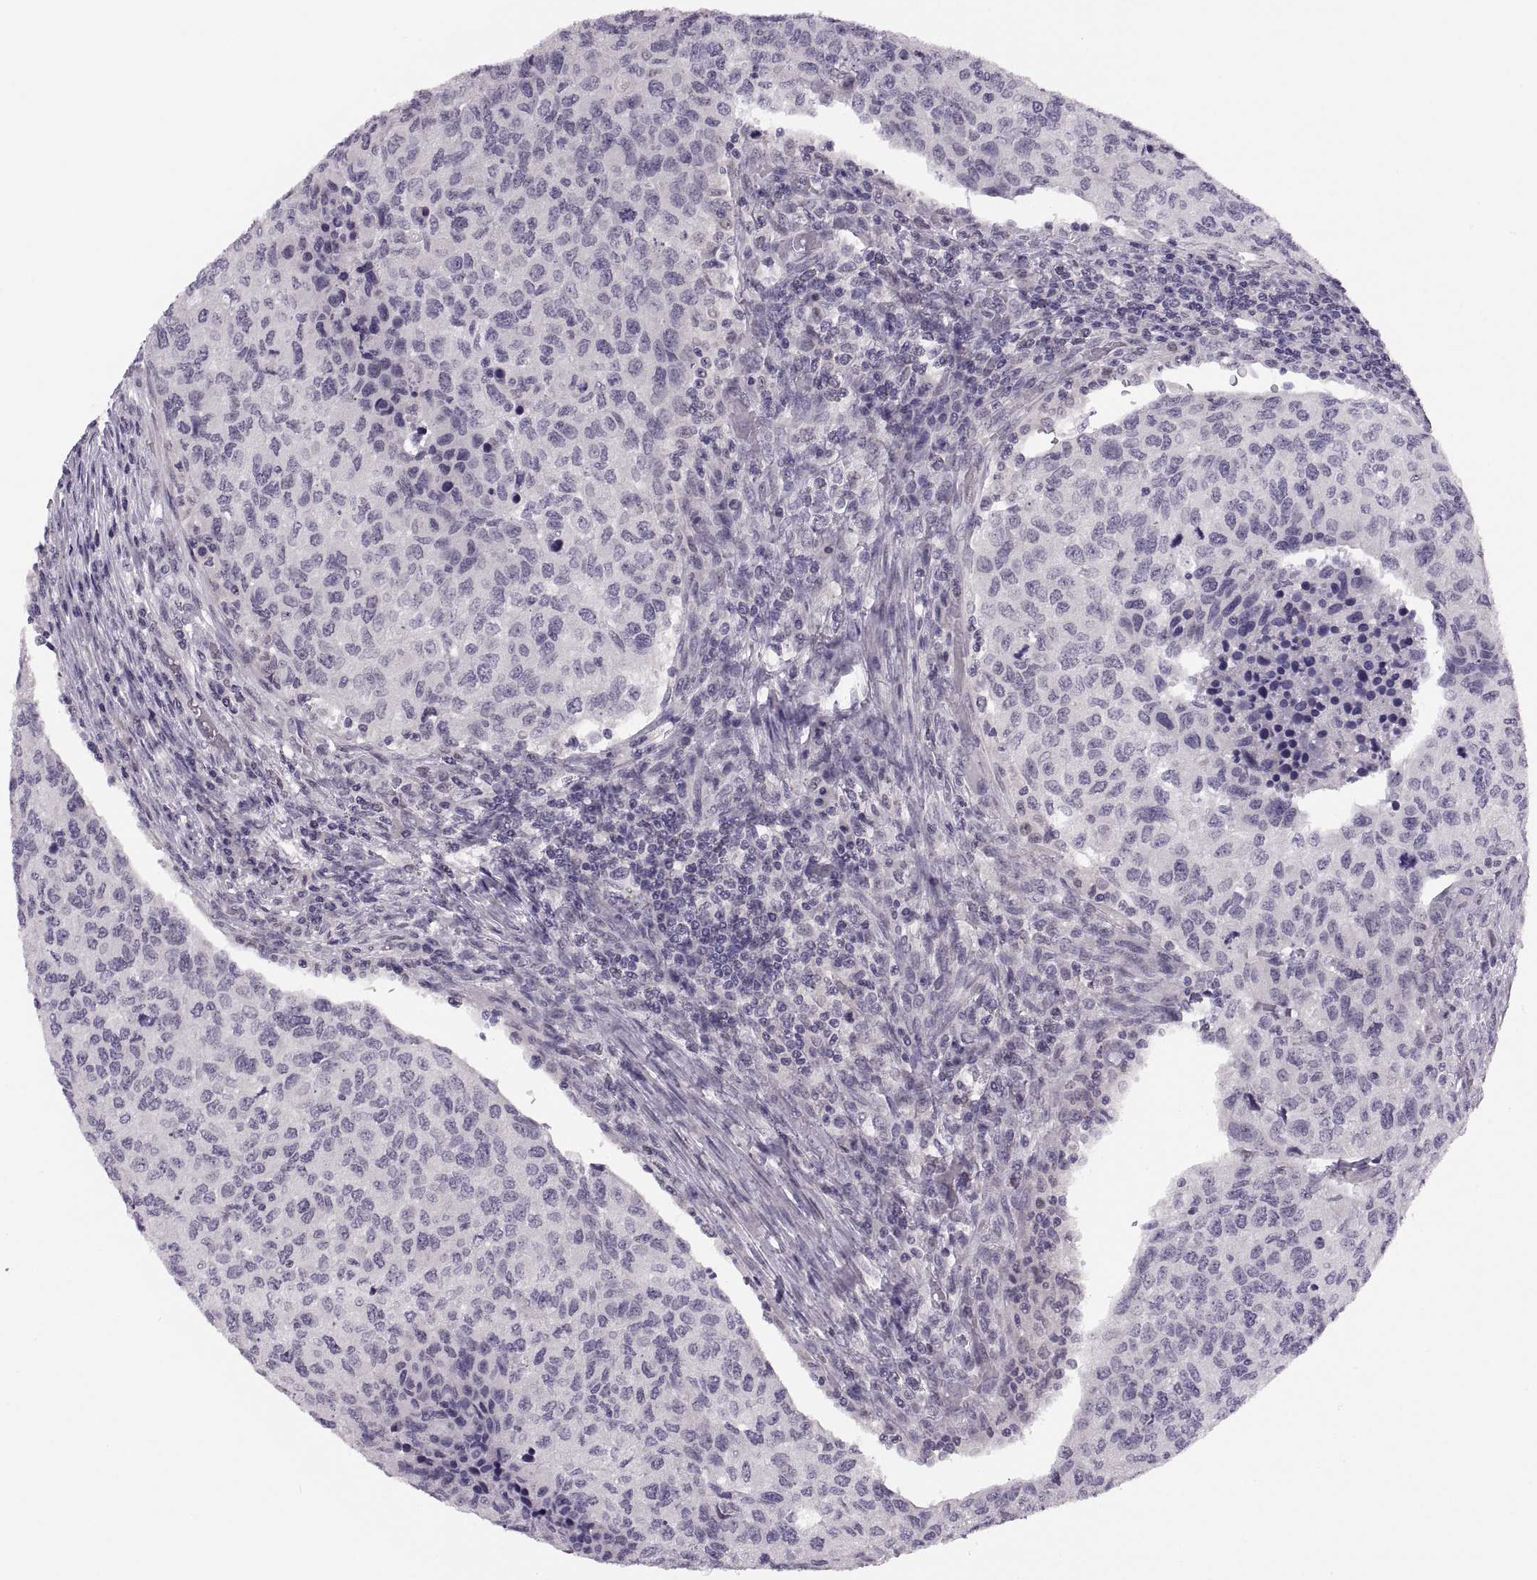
{"staining": {"intensity": "negative", "quantity": "none", "location": "none"}, "tissue": "urothelial cancer", "cell_type": "Tumor cells", "image_type": "cancer", "snomed": [{"axis": "morphology", "description": "Urothelial carcinoma, High grade"}, {"axis": "topography", "description": "Urinary bladder"}], "caption": "Immunohistochemistry (IHC) photomicrograph of urothelial cancer stained for a protein (brown), which reveals no staining in tumor cells.", "gene": "ADH6", "patient": {"sex": "female", "age": 78}}